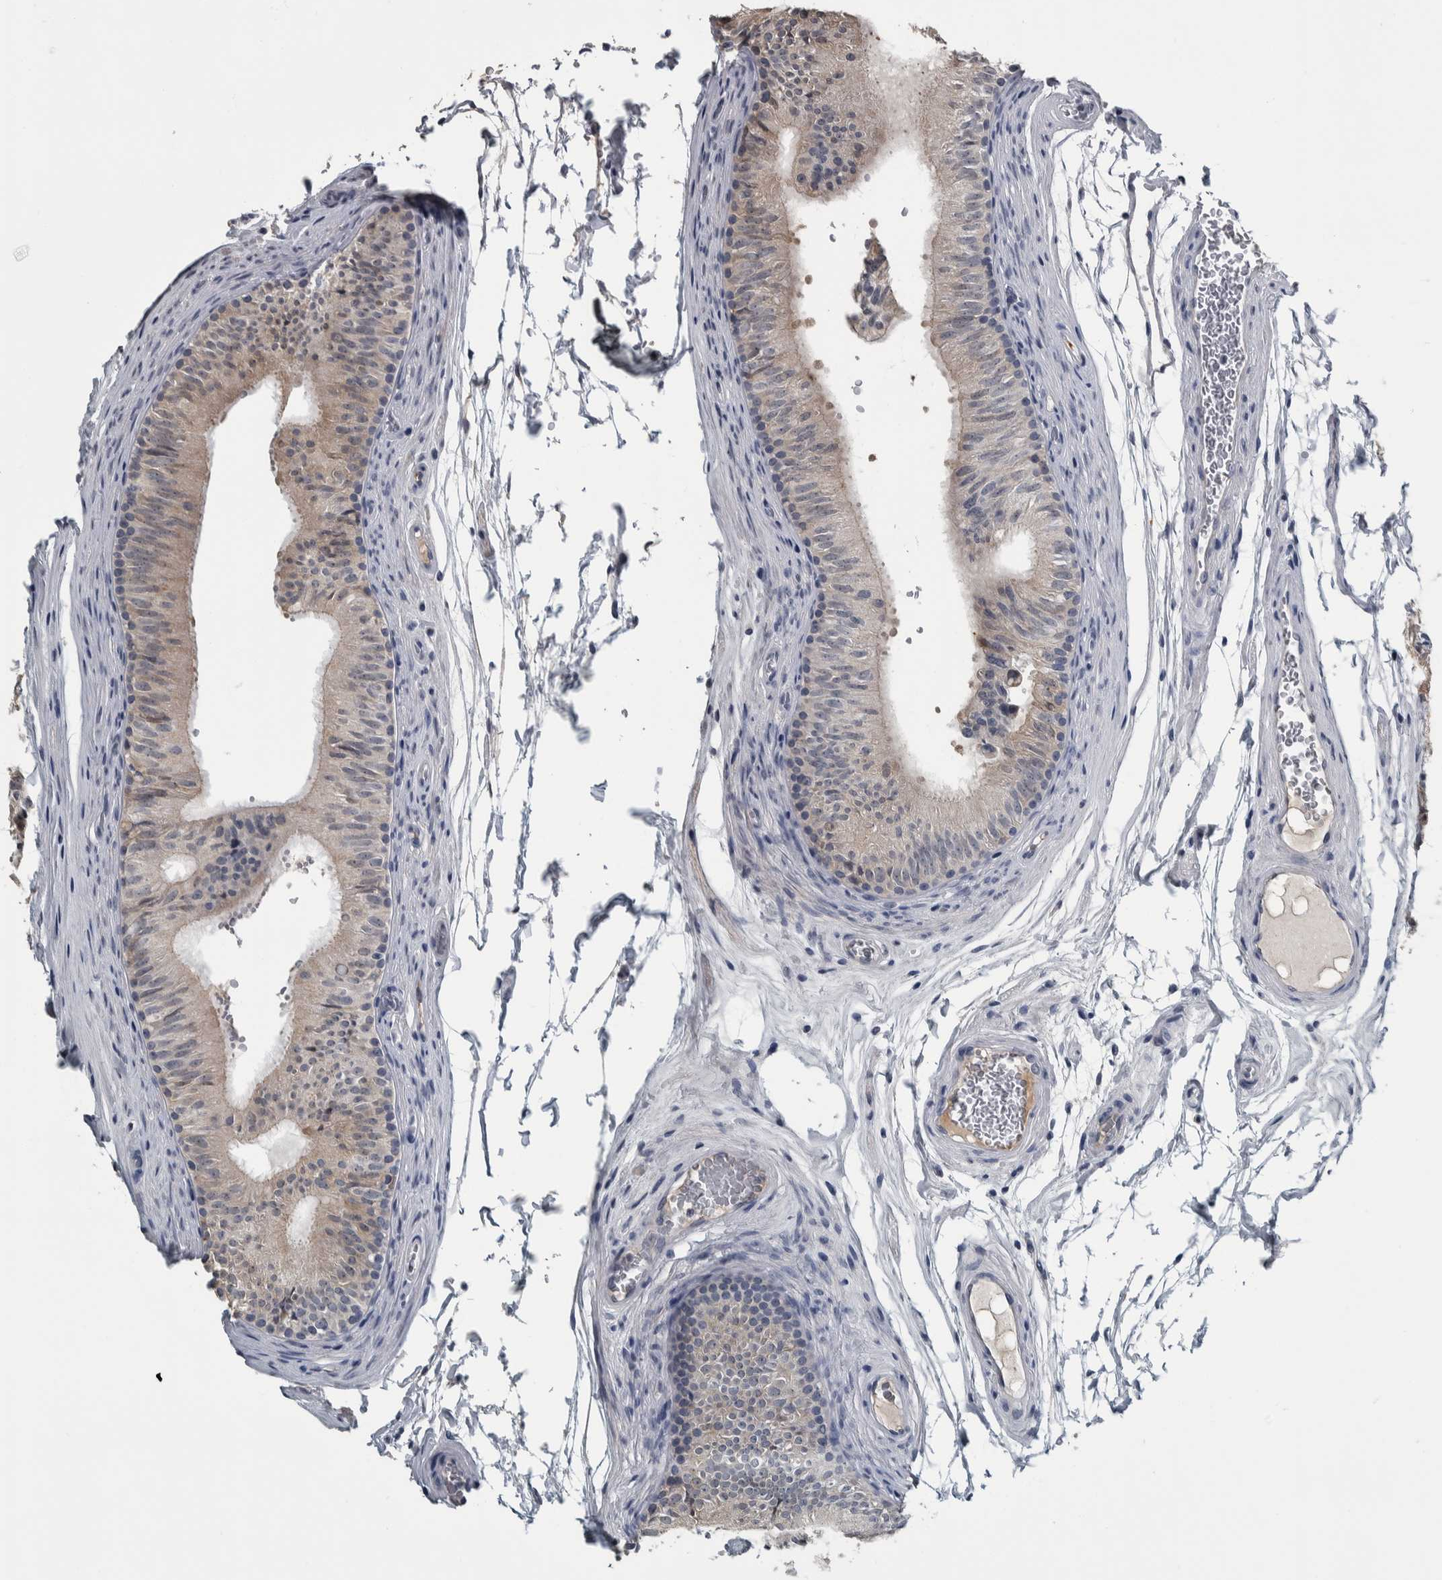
{"staining": {"intensity": "weak", "quantity": "<25%", "location": "cytoplasmic/membranous"}, "tissue": "epididymis", "cell_type": "Glandular cells", "image_type": "normal", "snomed": [{"axis": "morphology", "description": "Normal tissue, NOS"}, {"axis": "topography", "description": "Epididymis"}], "caption": "The photomicrograph exhibits no staining of glandular cells in benign epididymis.", "gene": "CAVIN4", "patient": {"sex": "male", "age": 36}}